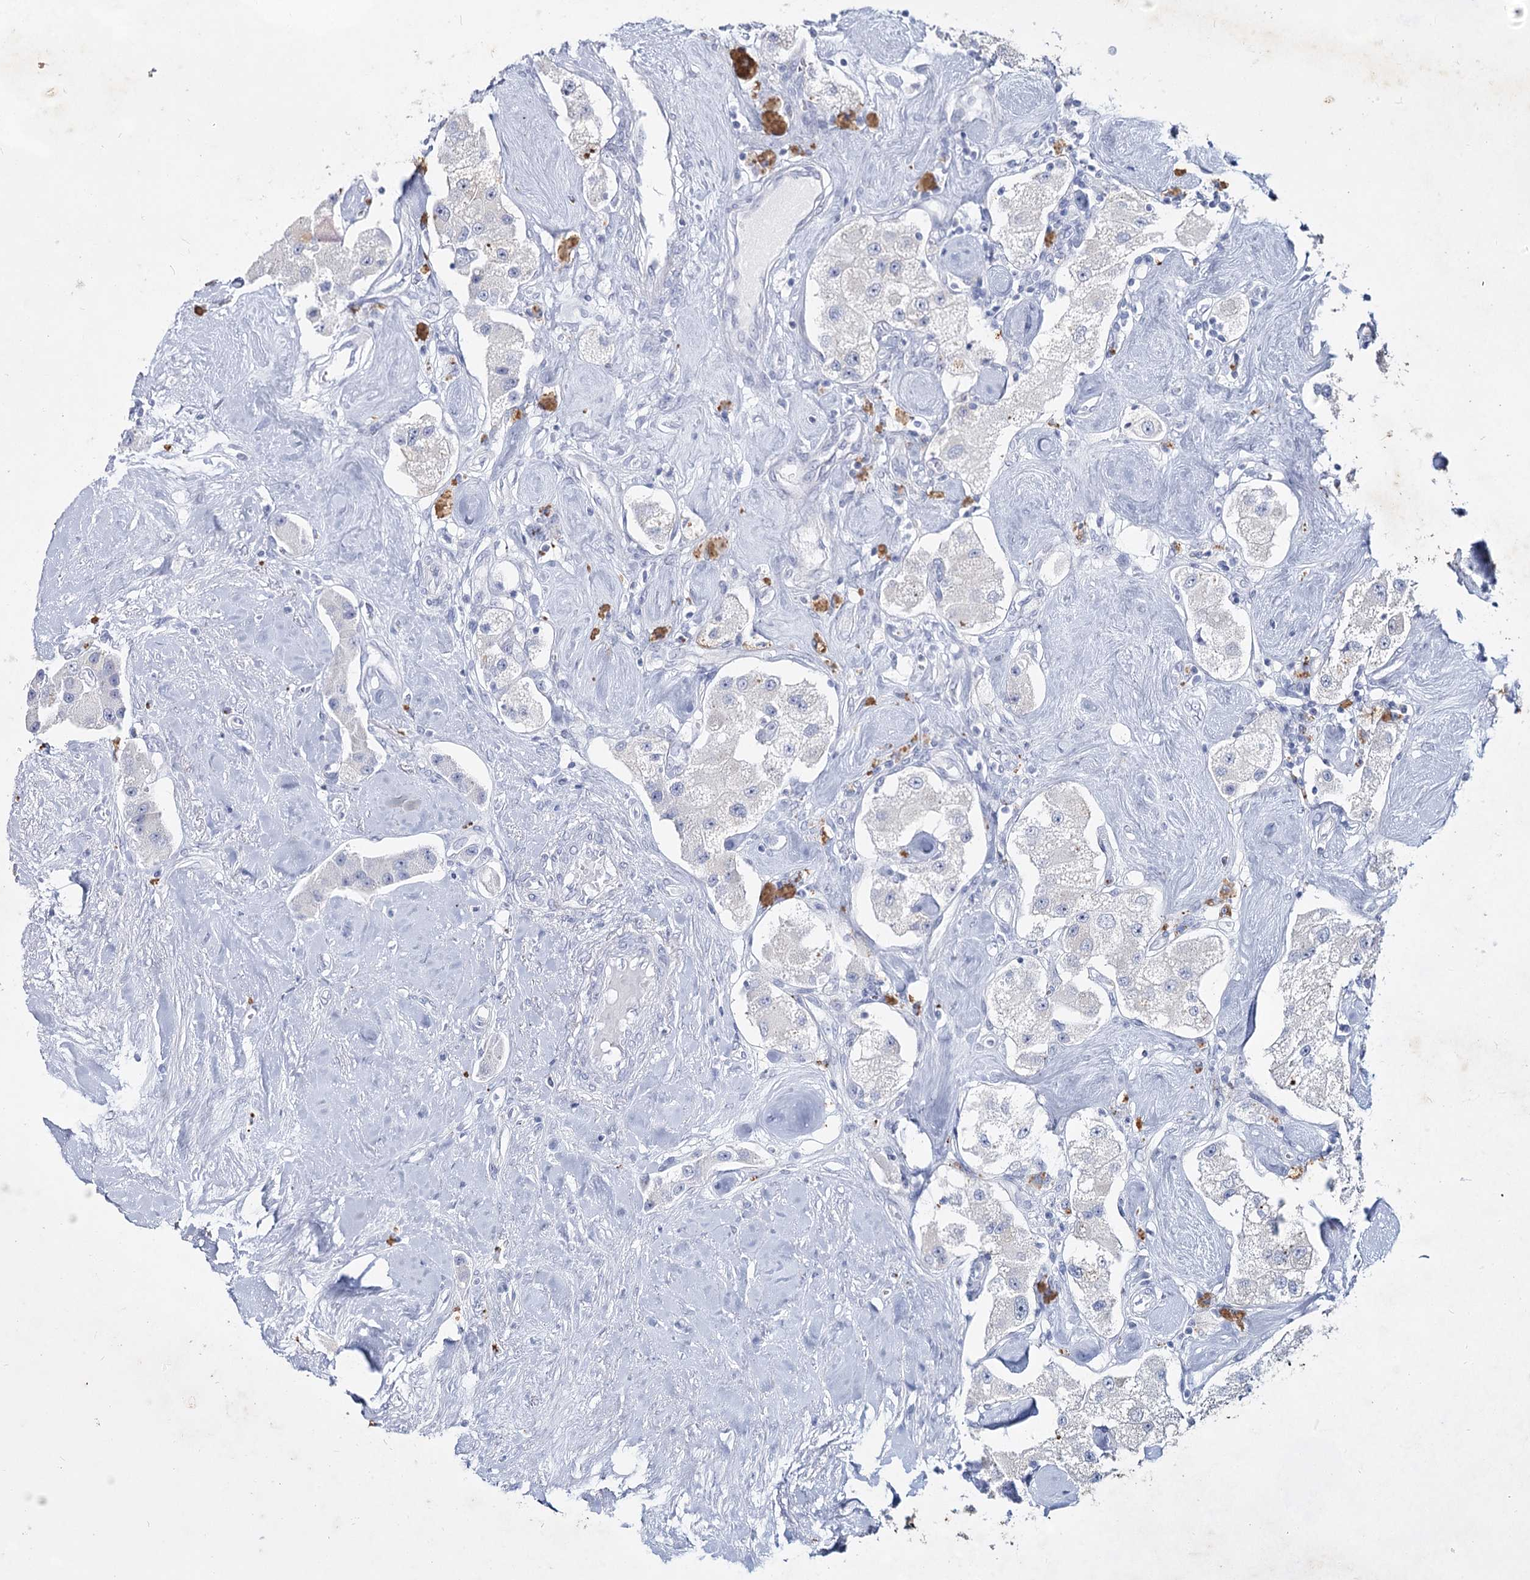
{"staining": {"intensity": "negative", "quantity": "none", "location": "none"}, "tissue": "carcinoid", "cell_type": "Tumor cells", "image_type": "cancer", "snomed": [{"axis": "morphology", "description": "Carcinoid, malignant, NOS"}, {"axis": "topography", "description": "Pancreas"}], "caption": "Image shows no protein staining in tumor cells of malignant carcinoid tissue.", "gene": "CCDC73", "patient": {"sex": "male", "age": 41}}